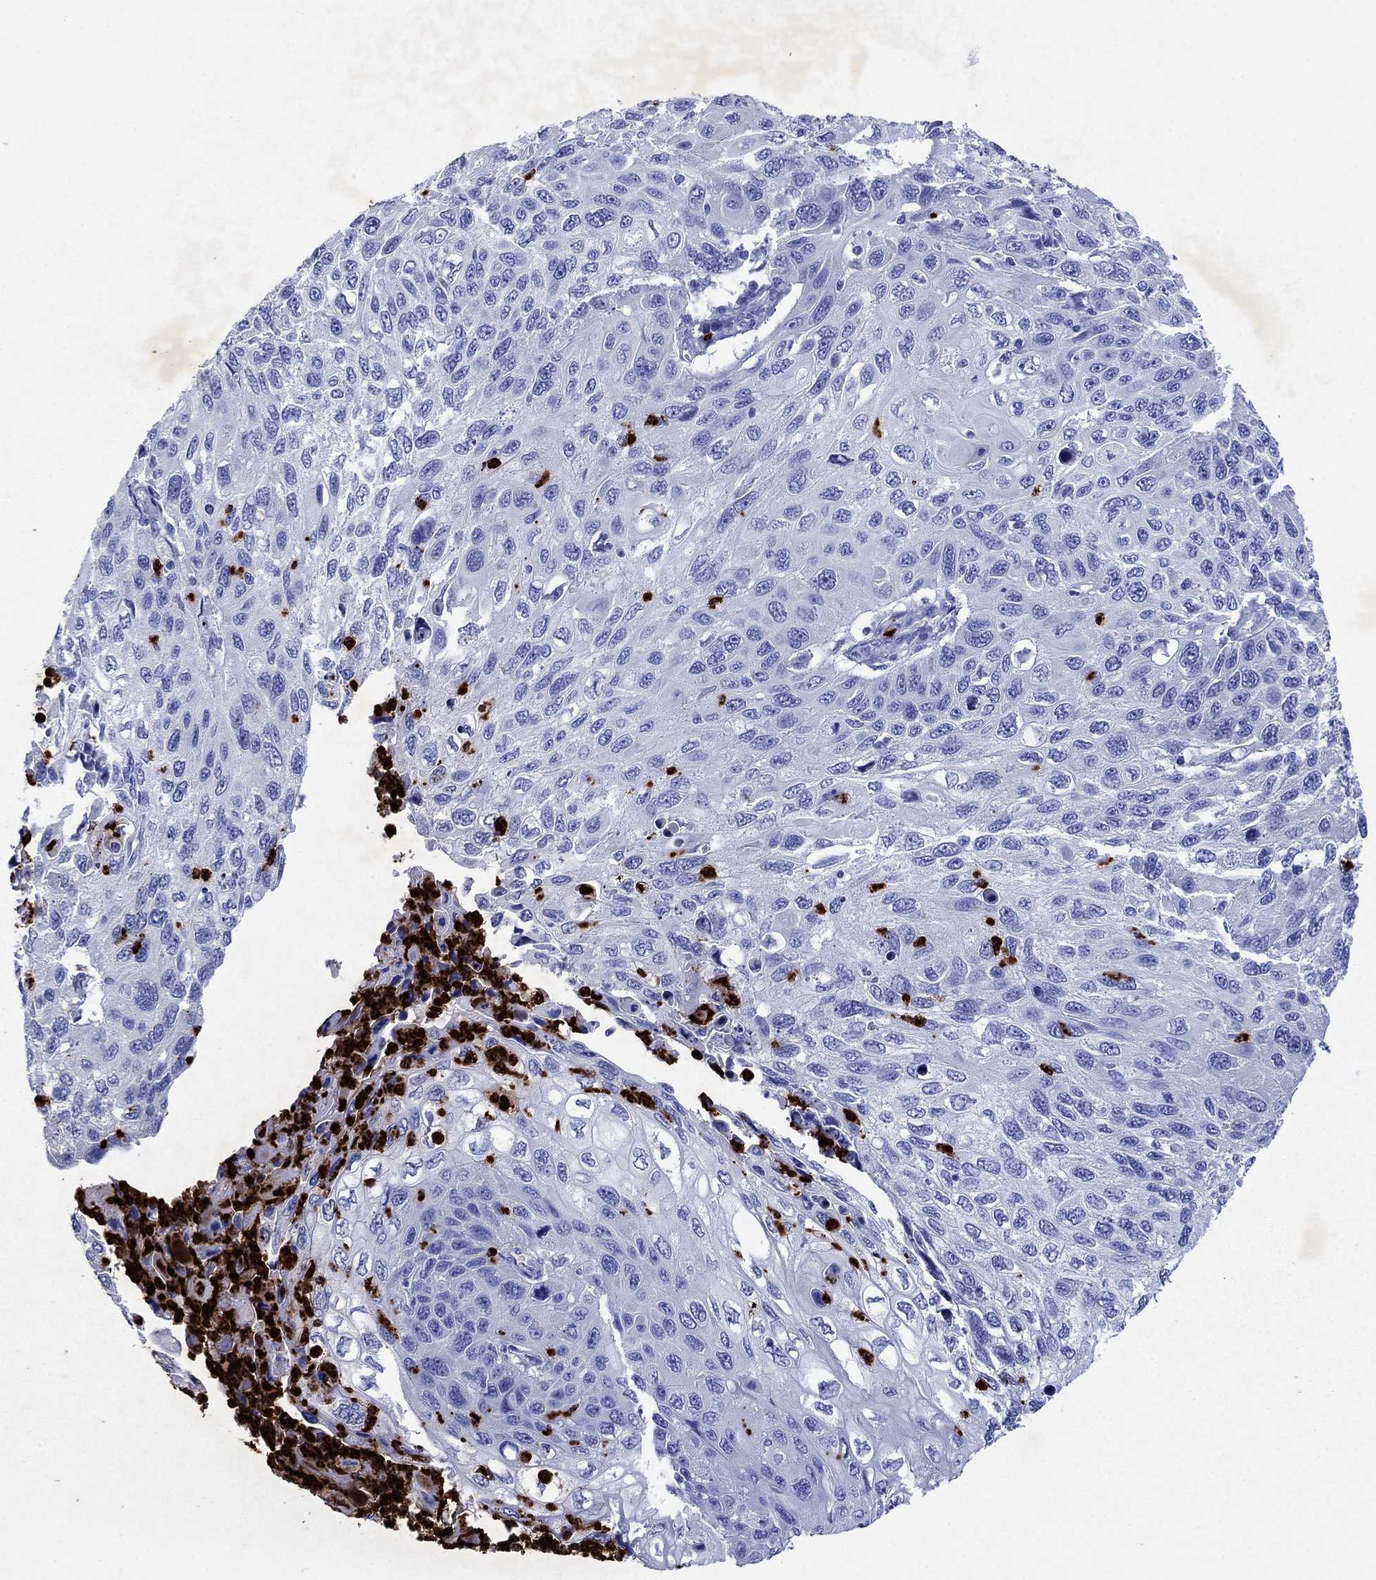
{"staining": {"intensity": "negative", "quantity": "none", "location": "none"}, "tissue": "cervical cancer", "cell_type": "Tumor cells", "image_type": "cancer", "snomed": [{"axis": "morphology", "description": "Squamous cell carcinoma, NOS"}, {"axis": "topography", "description": "Cervix"}], "caption": "The immunohistochemistry (IHC) image has no significant staining in tumor cells of cervical squamous cell carcinoma tissue. The staining is performed using DAB (3,3'-diaminobenzidine) brown chromogen with nuclei counter-stained in using hematoxylin.", "gene": "AZU1", "patient": {"sex": "female", "age": 70}}